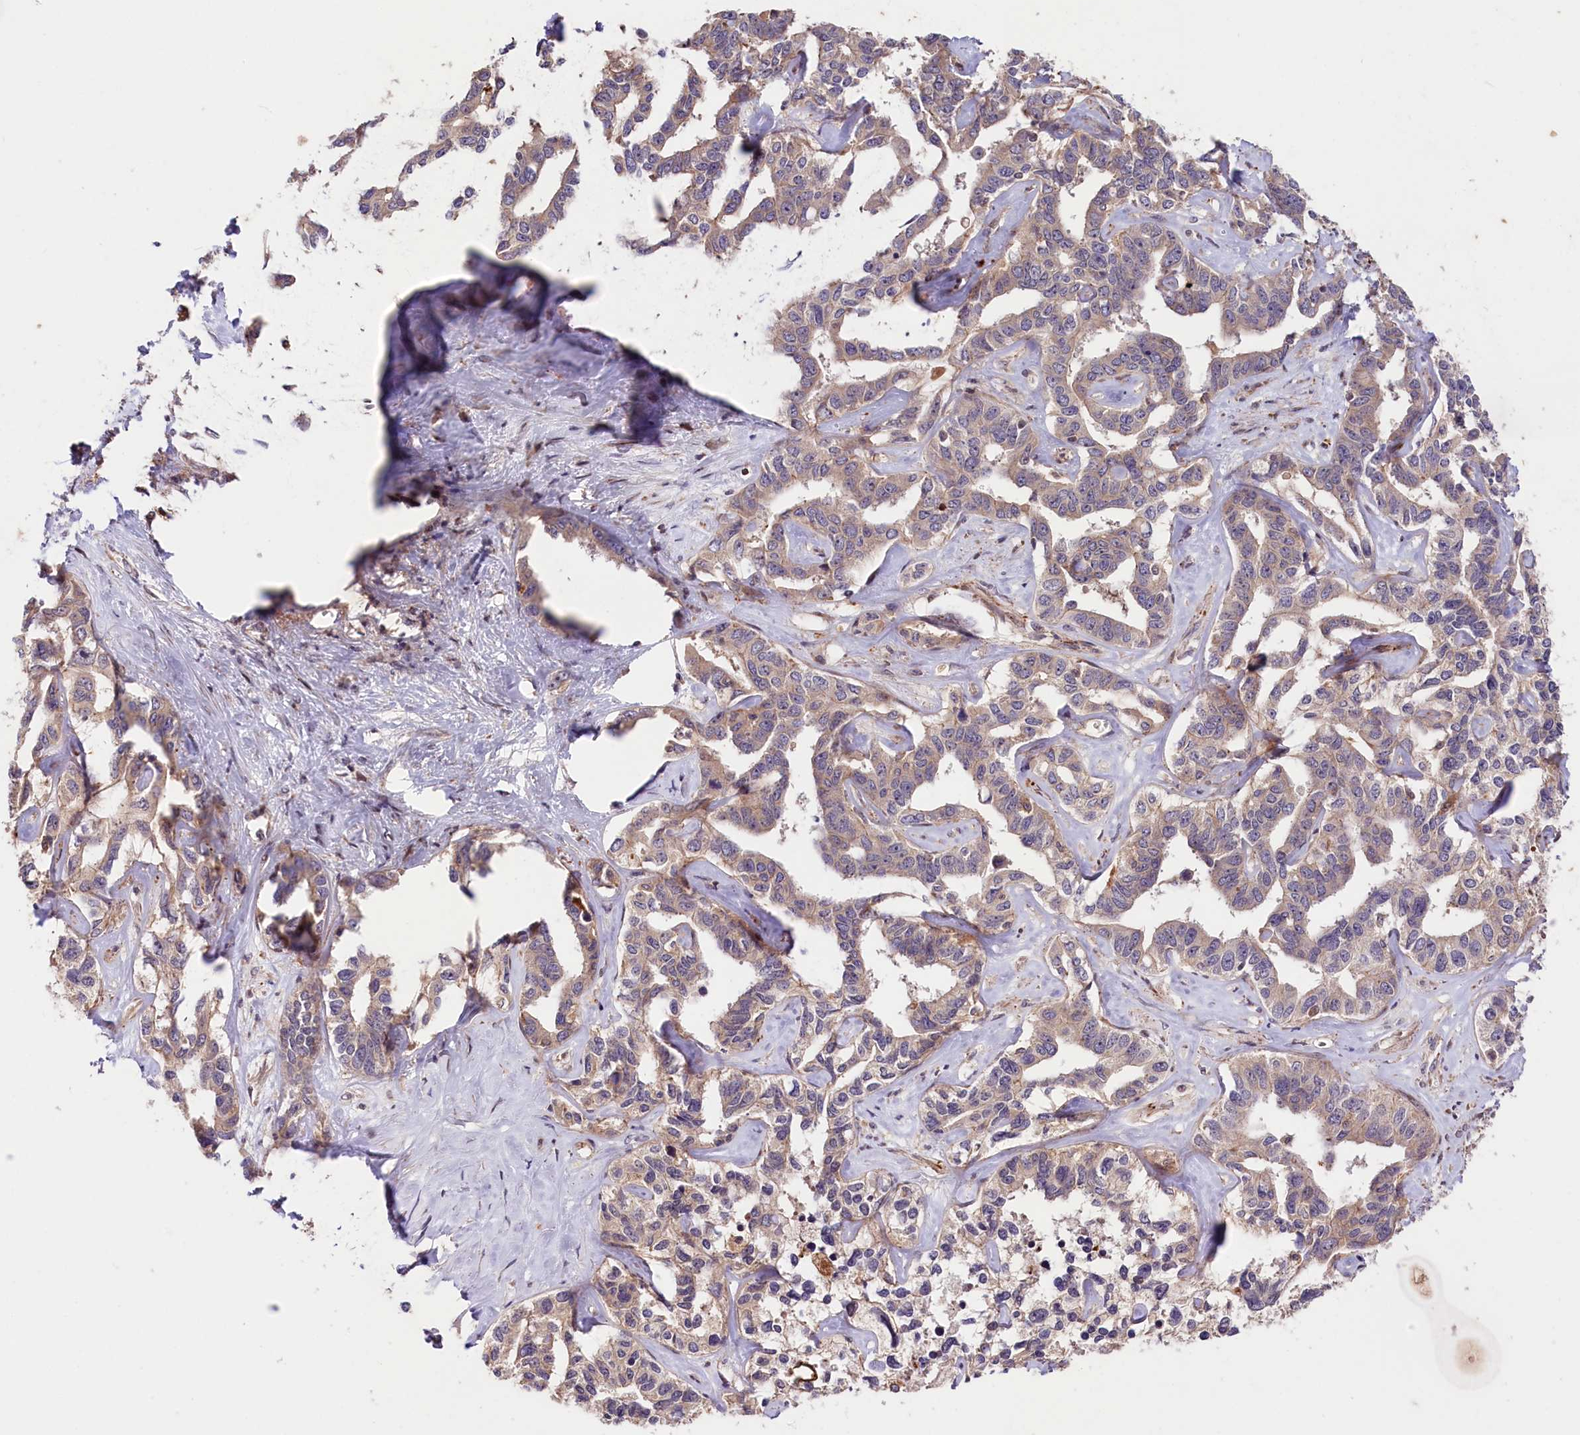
{"staining": {"intensity": "weak", "quantity": "<25%", "location": "cytoplasmic/membranous"}, "tissue": "liver cancer", "cell_type": "Tumor cells", "image_type": "cancer", "snomed": [{"axis": "morphology", "description": "Cholangiocarcinoma"}, {"axis": "topography", "description": "Liver"}], "caption": "DAB (3,3'-diaminobenzidine) immunohistochemical staining of human liver cancer (cholangiocarcinoma) demonstrates no significant expression in tumor cells.", "gene": "CACNA1H", "patient": {"sex": "male", "age": 59}}